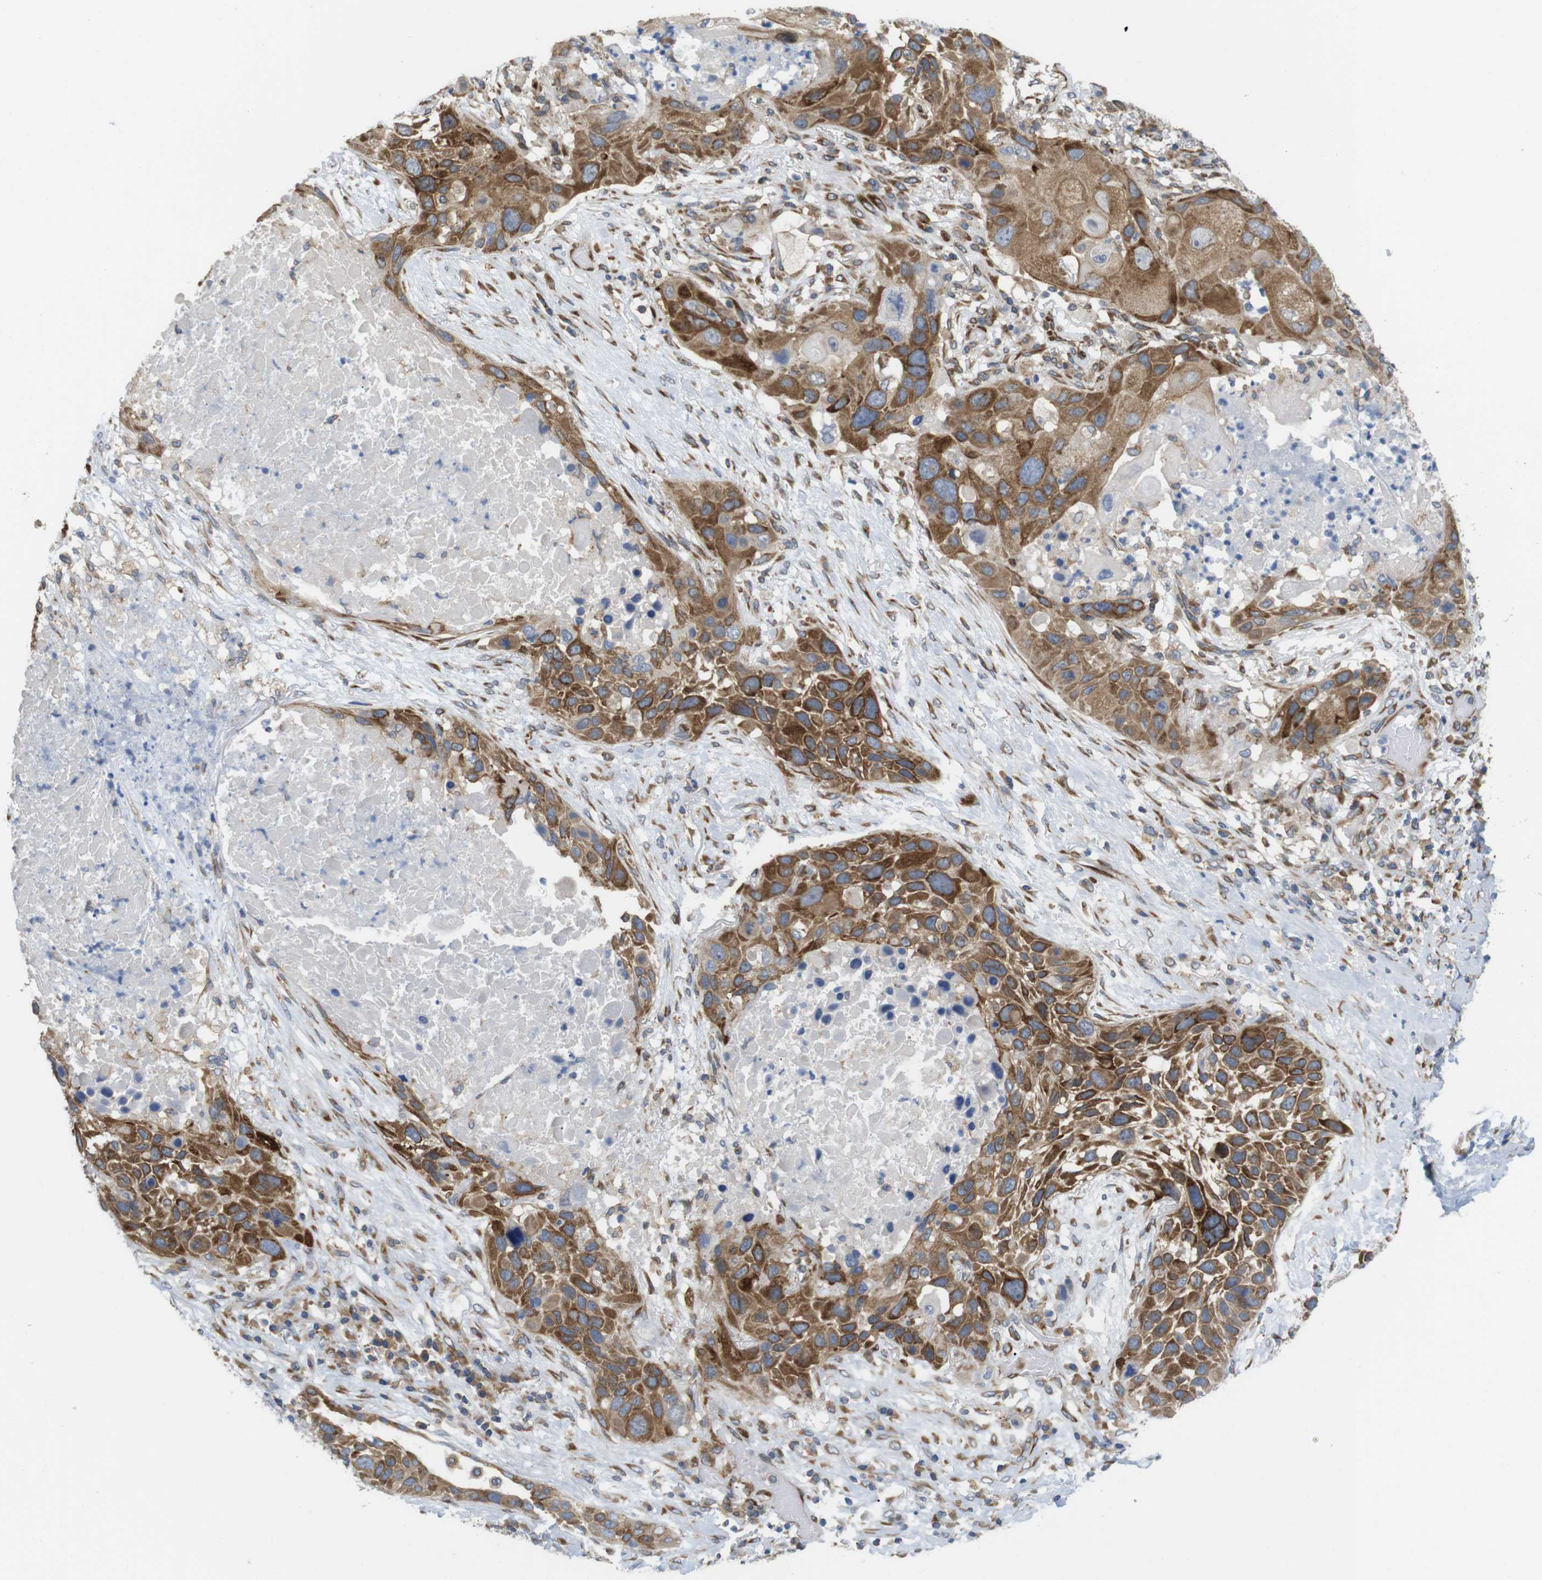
{"staining": {"intensity": "moderate", "quantity": ">75%", "location": "cytoplasmic/membranous"}, "tissue": "lung cancer", "cell_type": "Tumor cells", "image_type": "cancer", "snomed": [{"axis": "morphology", "description": "Squamous cell carcinoma, NOS"}, {"axis": "topography", "description": "Lung"}], "caption": "A histopathology image of human lung cancer stained for a protein shows moderate cytoplasmic/membranous brown staining in tumor cells. Ihc stains the protein of interest in brown and the nuclei are stained blue.", "gene": "PCNX2", "patient": {"sex": "male", "age": 57}}